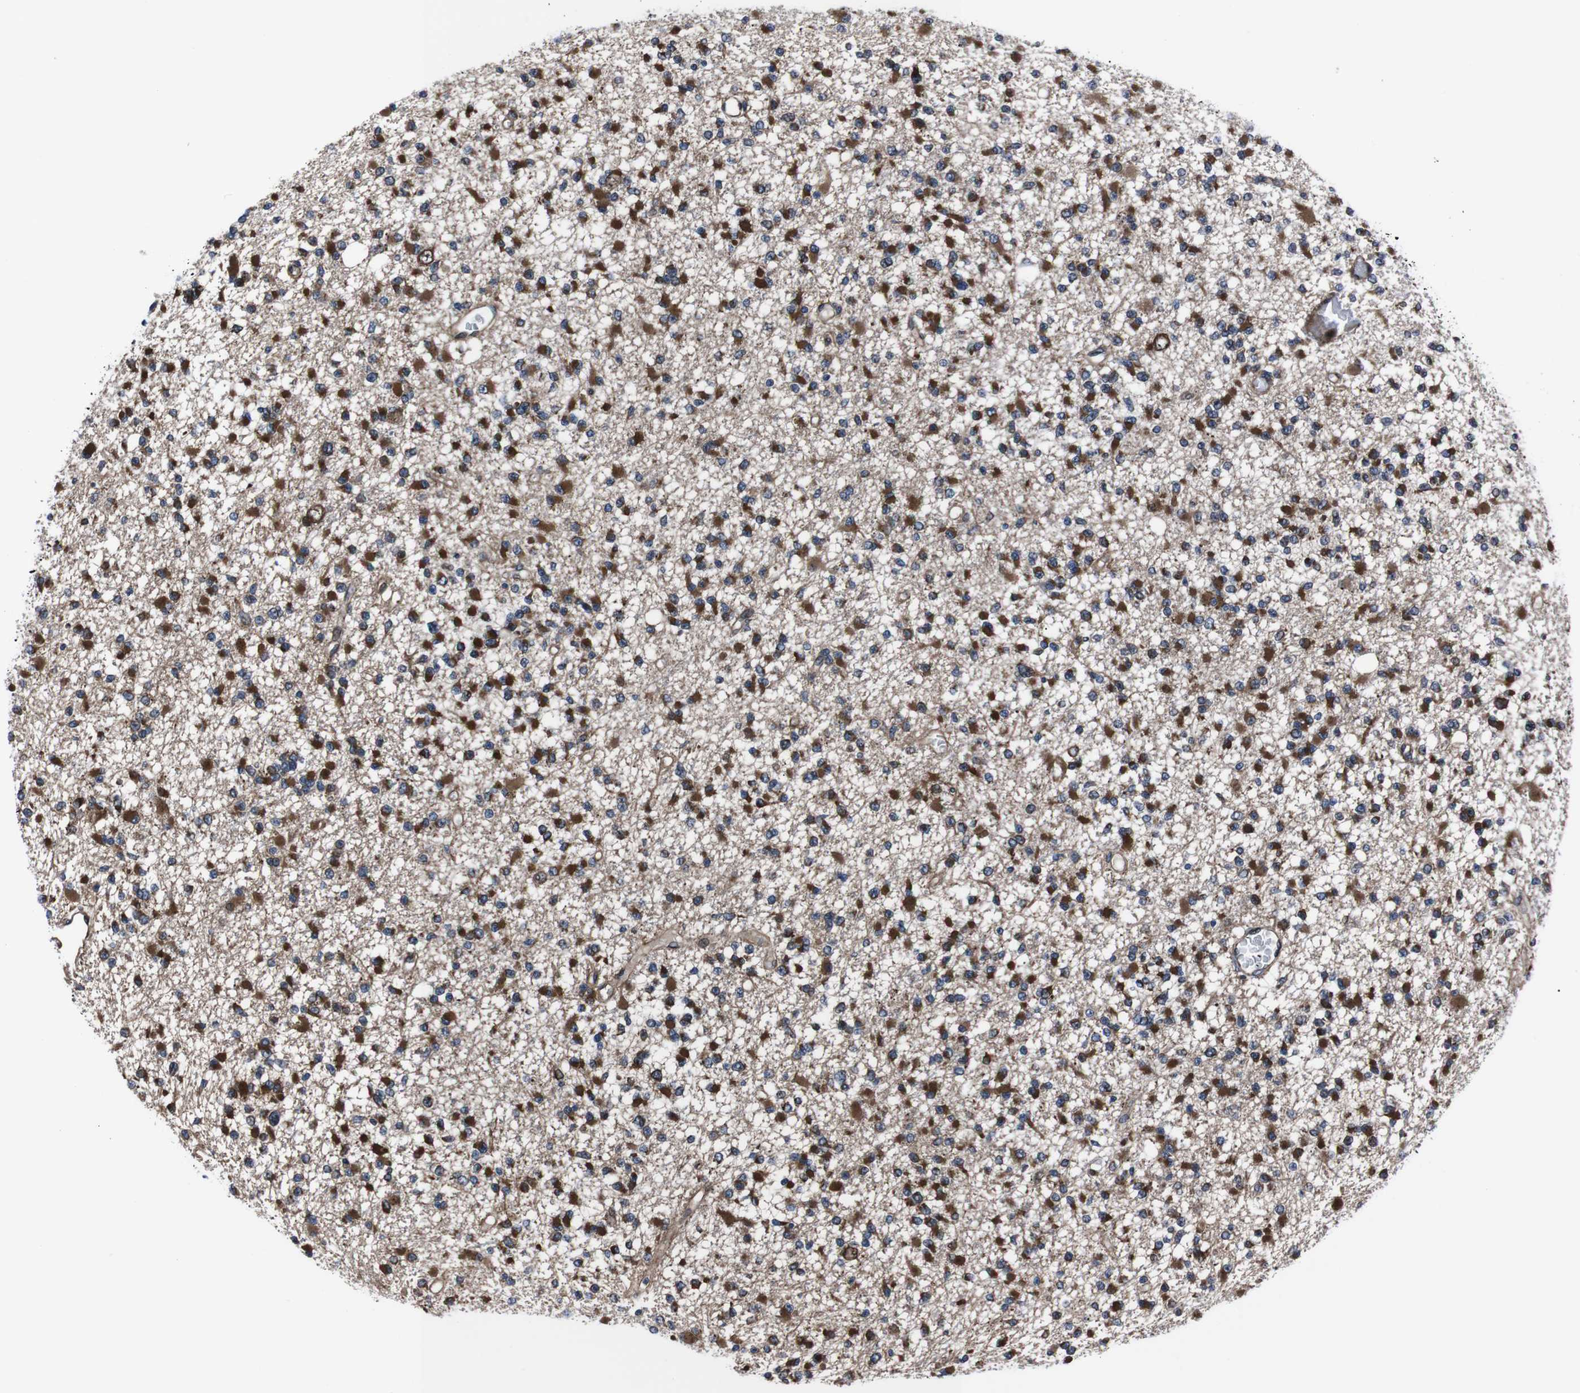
{"staining": {"intensity": "strong", "quantity": ">75%", "location": "cytoplasmic/membranous"}, "tissue": "glioma", "cell_type": "Tumor cells", "image_type": "cancer", "snomed": [{"axis": "morphology", "description": "Glioma, malignant, Low grade"}, {"axis": "topography", "description": "Brain"}], "caption": "Glioma was stained to show a protein in brown. There is high levels of strong cytoplasmic/membranous staining in approximately >75% of tumor cells.", "gene": "EIF4A2", "patient": {"sex": "female", "age": 22}}